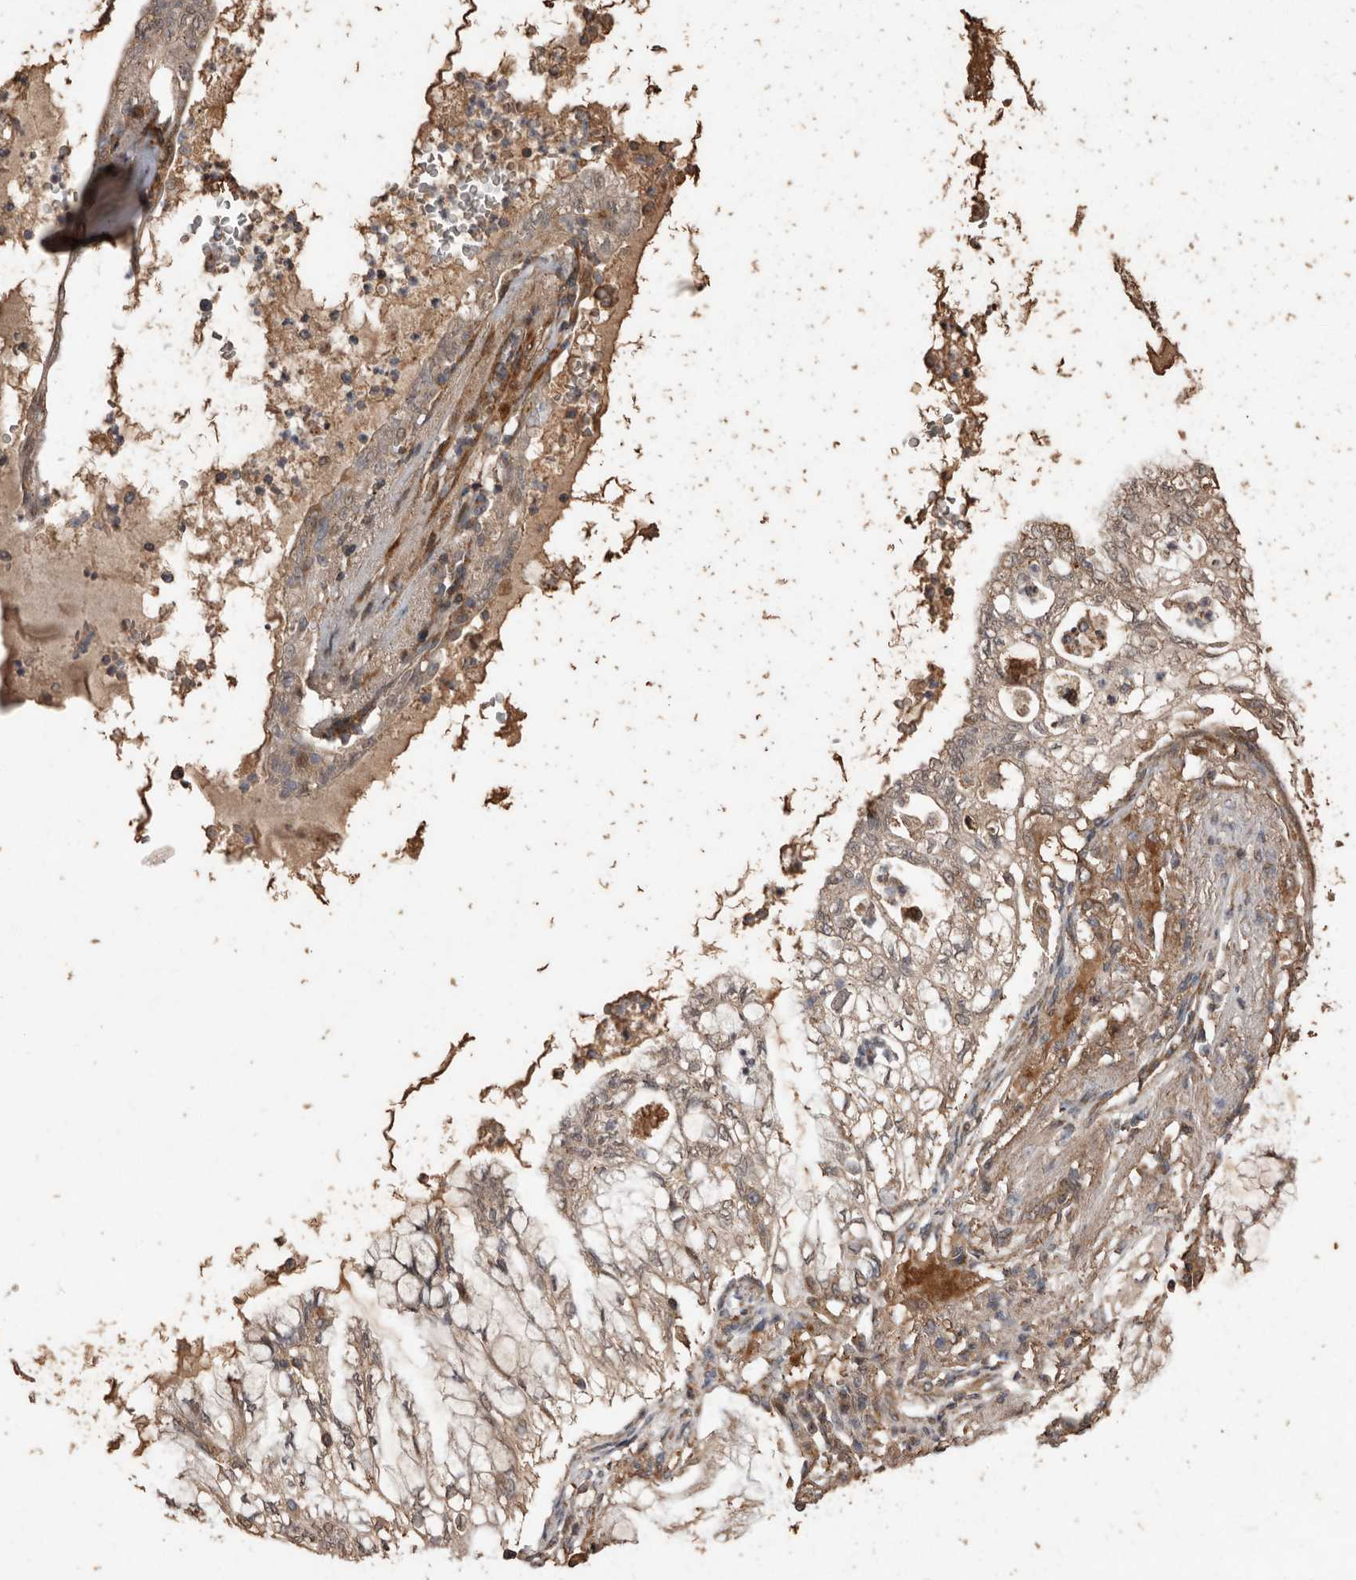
{"staining": {"intensity": "moderate", "quantity": "25%-75%", "location": "cytoplasmic/membranous"}, "tissue": "lung cancer", "cell_type": "Tumor cells", "image_type": "cancer", "snomed": [{"axis": "morphology", "description": "Adenocarcinoma, NOS"}, {"axis": "topography", "description": "Lung"}], "caption": "Protein staining displays moderate cytoplasmic/membranous expression in about 25%-75% of tumor cells in lung cancer (adenocarcinoma). The staining is performed using DAB brown chromogen to label protein expression. The nuclei are counter-stained blue using hematoxylin.", "gene": "RANBP17", "patient": {"sex": "female", "age": 70}}